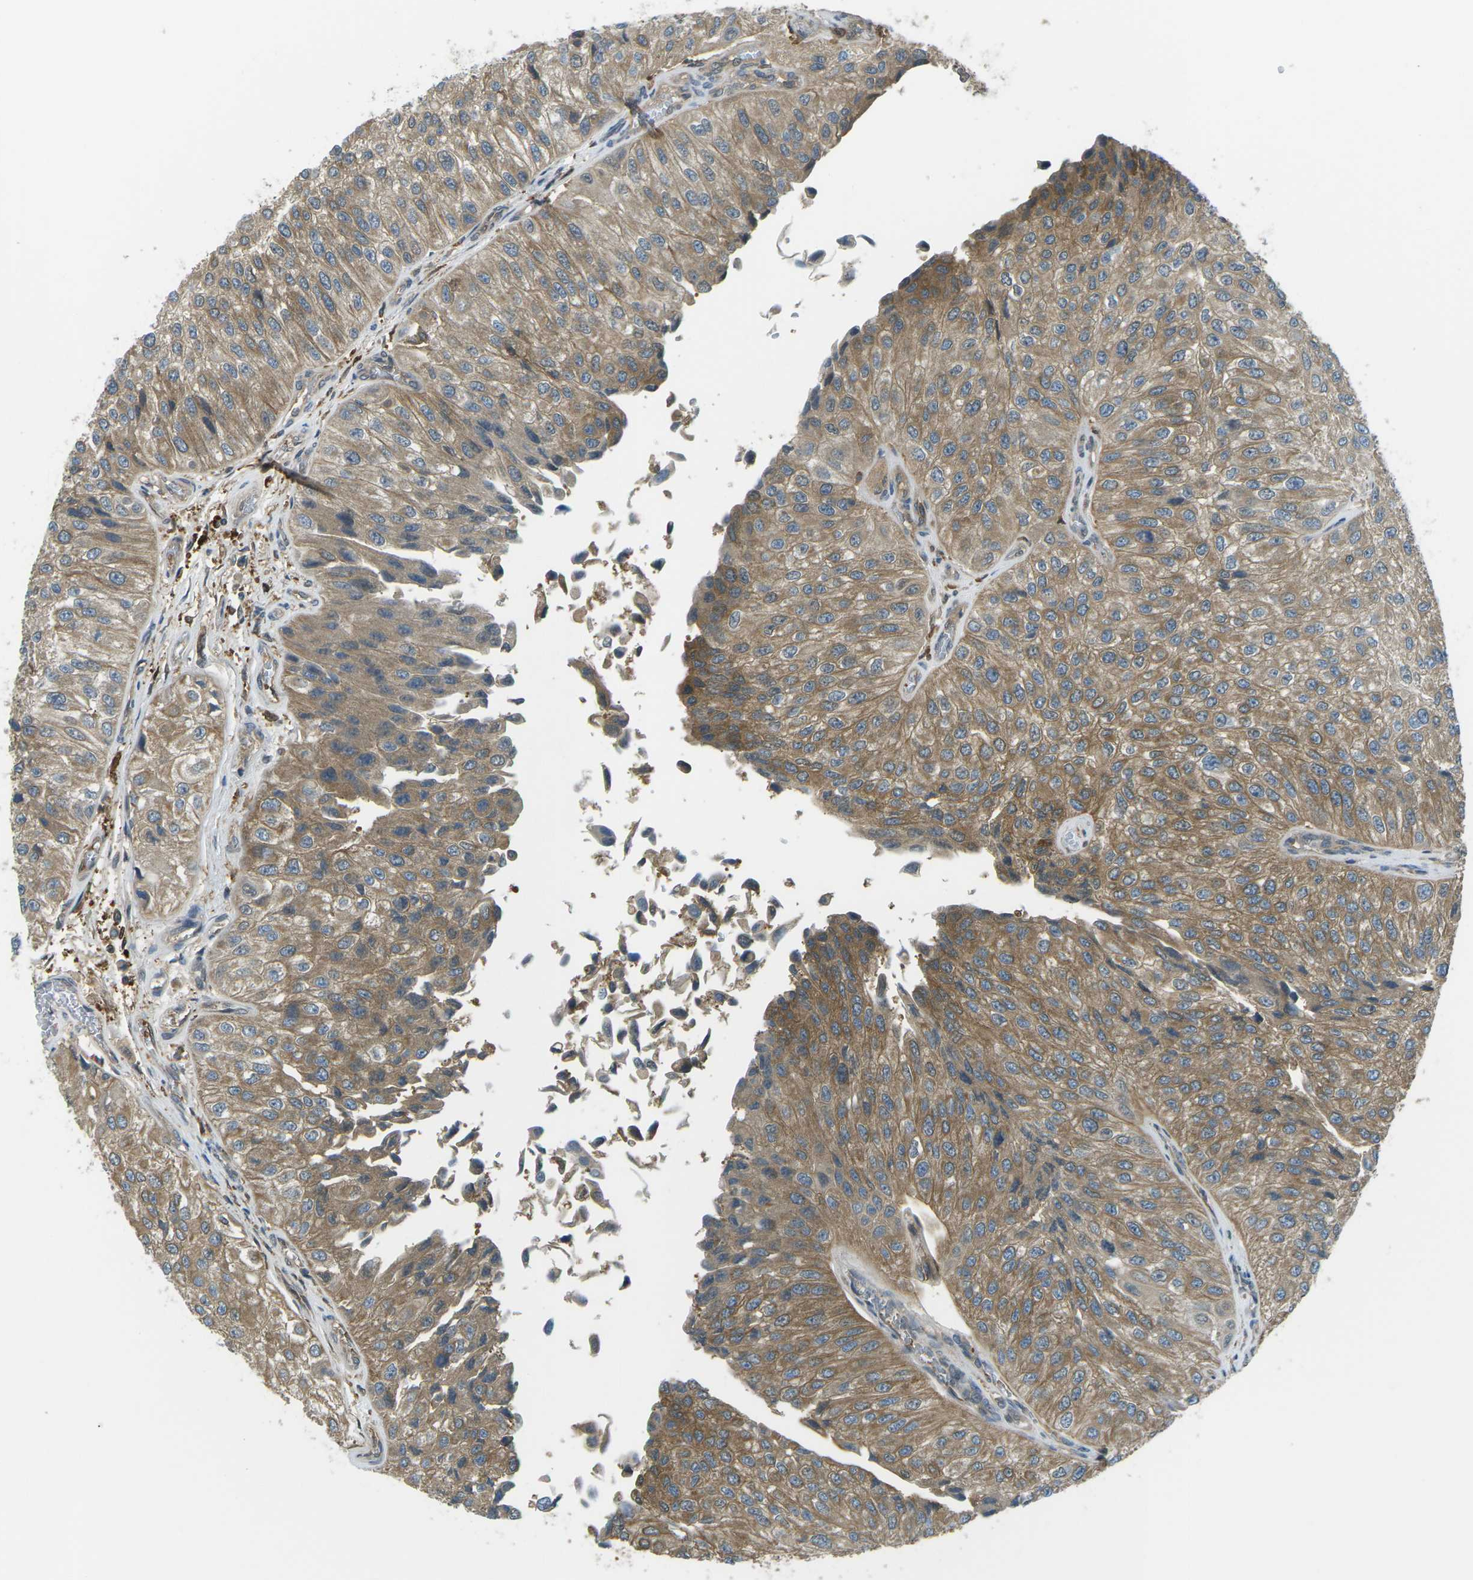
{"staining": {"intensity": "moderate", "quantity": ">75%", "location": "cytoplasmic/membranous"}, "tissue": "urothelial cancer", "cell_type": "Tumor cells", "image_type": "cancer", "snomed": [{"axis": "morphology", "description": "Urothelial carcinoma, High grade"}, {"axis": "topography", "description": "Kidney"}, {"axis": "topography", "description": "Urinary bladder"}], "caption": "Immunohistochemical staining of human urothelial cancer displays medium levels of moderate cytoplasmic/membranous expression in about >75% of tumor cells.", "gene": "PIEZO2", "patient": {"sex": "male", "age": 77}}